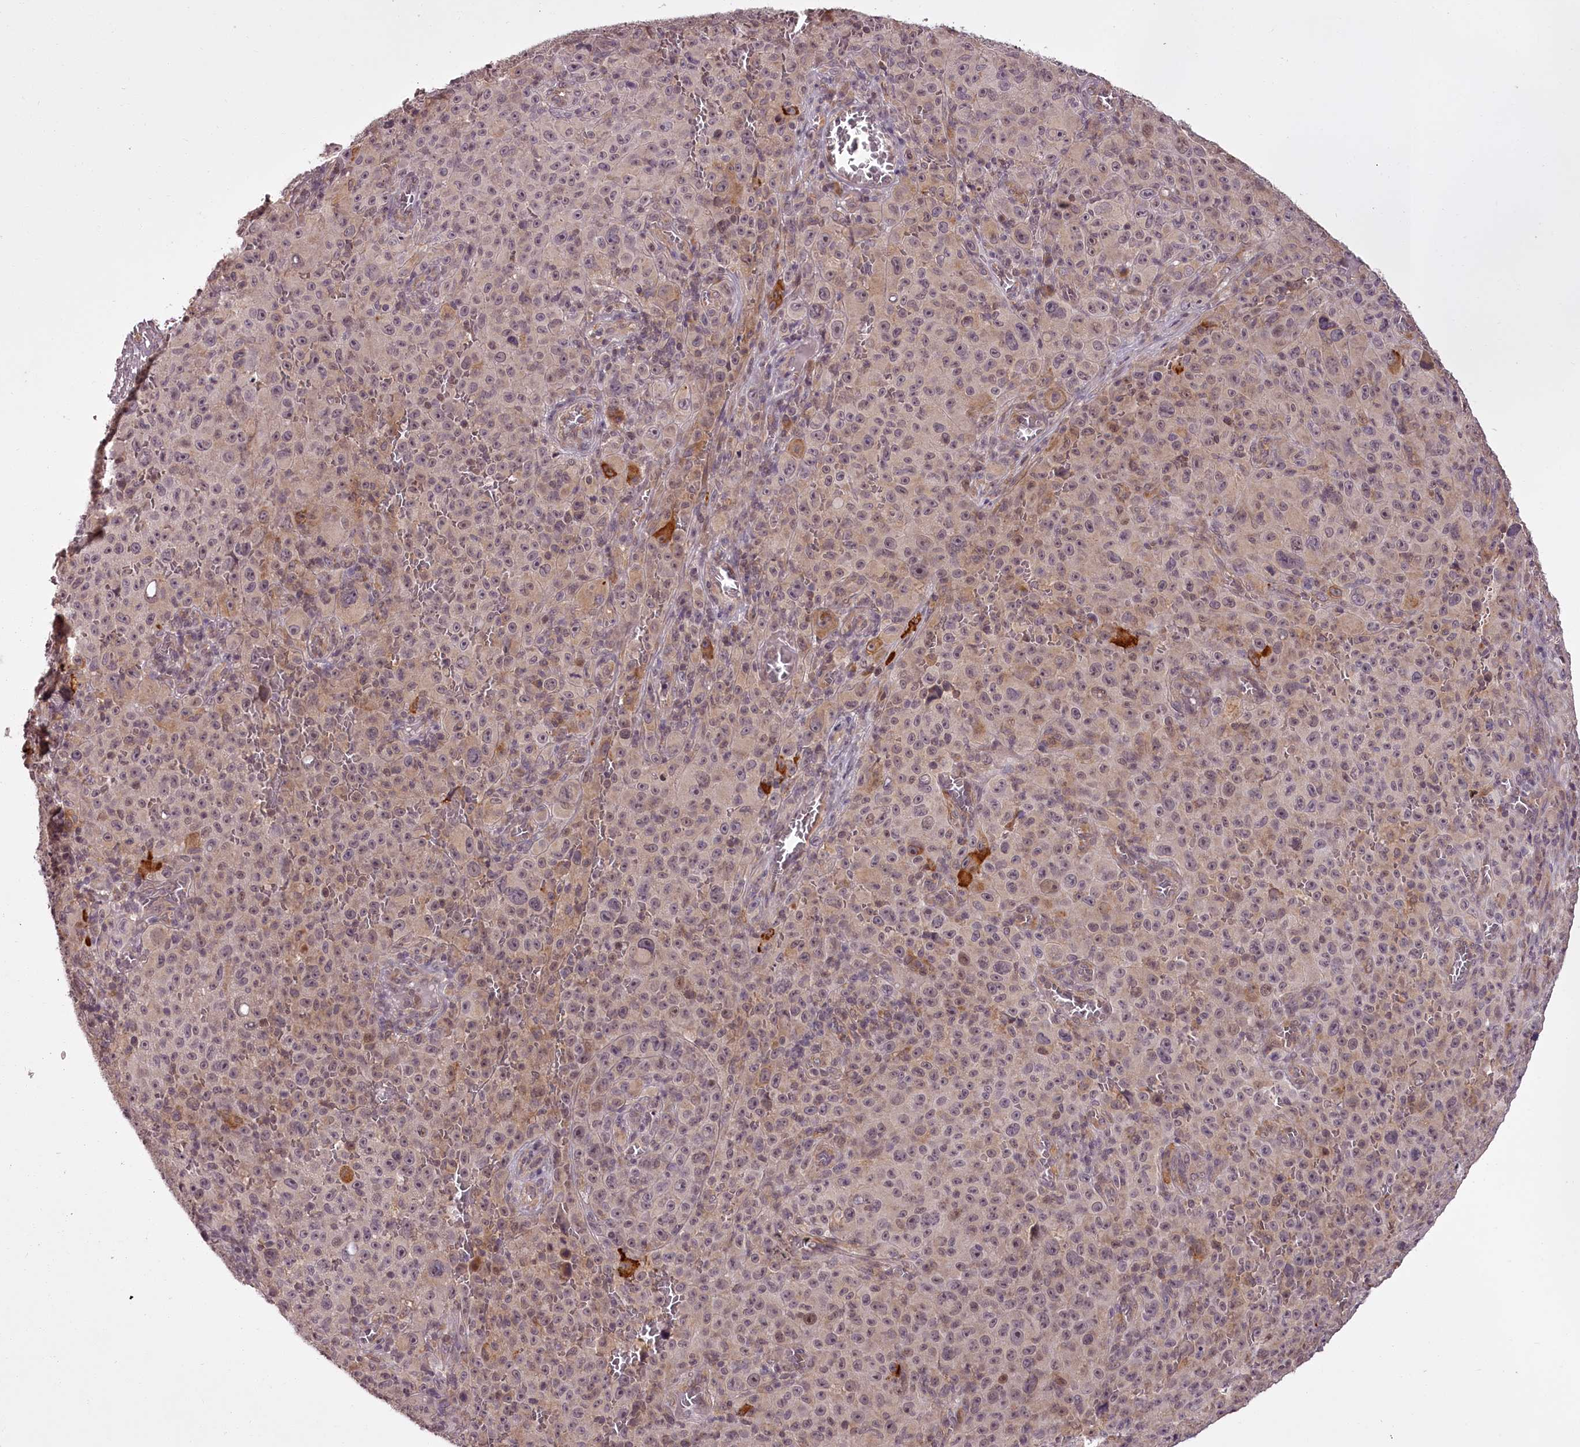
{"staining": {"intensity": "weak", "quantity": "25%-75%", "location": "cytoplasmic/membranous"}, "tissue": "melanoma", "cell_type": "Tumor cells", "image_type": "cancer", "snomed": [{"axis": "morphology", "description": "Malignant melanoma, NOS"}, {"axis": "topography", "description": "Skin"}], "caption": "Immunohistochemical staining of melanoma demonstrates weak cytoplasmic/membranous protein expression in about 25%-75% of tumor cells.", "gene": "CCDC92", "patient": {"sex": "female", "age": 82}}